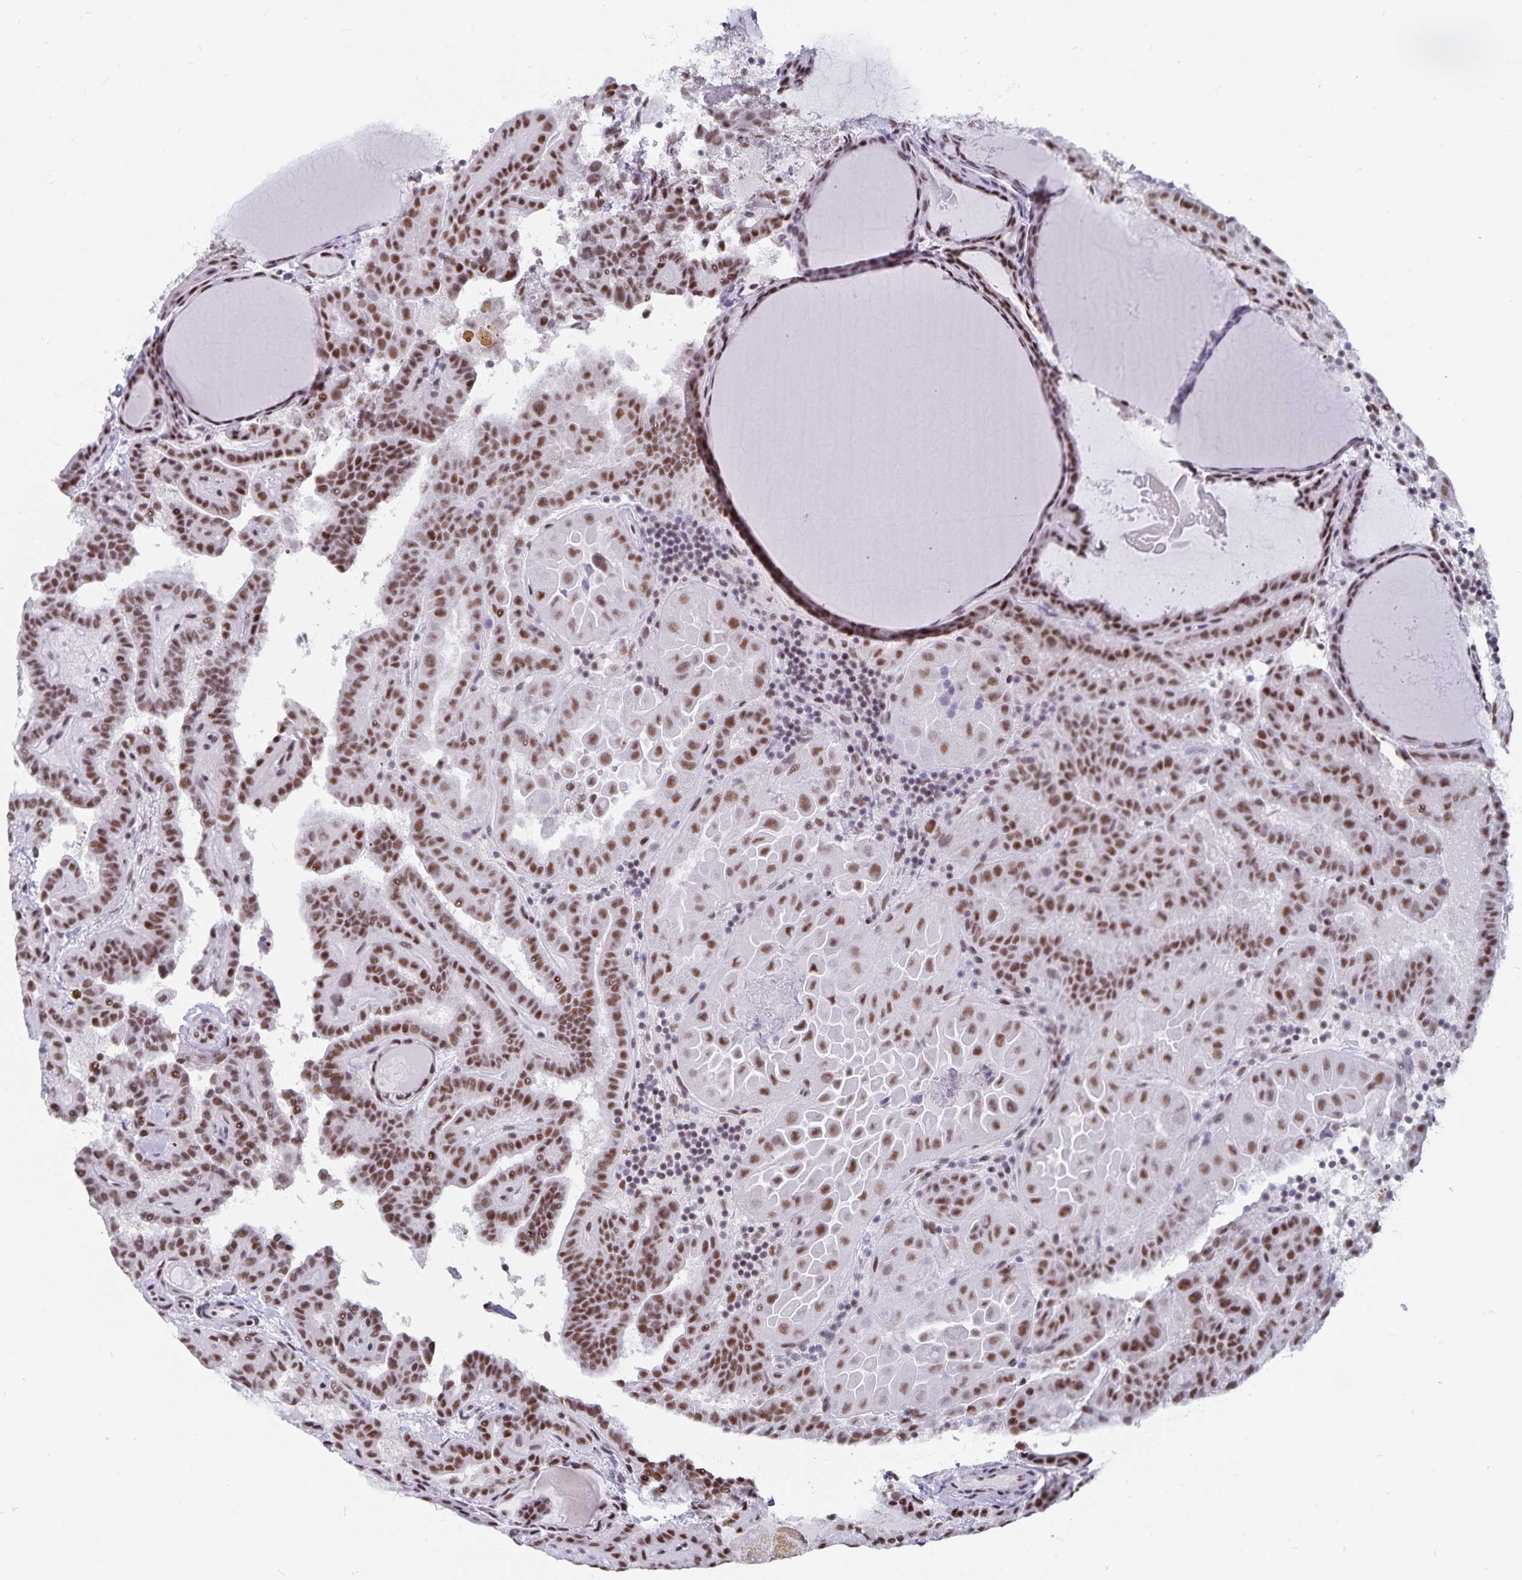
{"staining": {"intensity": "moderate", "quantity": ">75%", "location": "nuclear"}, "tissue": "thyroid cancer", "cell_type": "Tumor cells", "image_type": "cancer", "snomed": [{"axis": "morphology", "description": "Papillary adenocarcinoma, NOS"}, {"axis": "topography", "description": "Thyroid gland"}], "caption": "Brown immunohistochemical staining in human thyroid cancer (papillary adenocarcinoma) demonstrates moderate nuclear staining in about >75% of tumor cells.", "gene": "PBX2", "patient": {"sex": "female", "age": 46}}